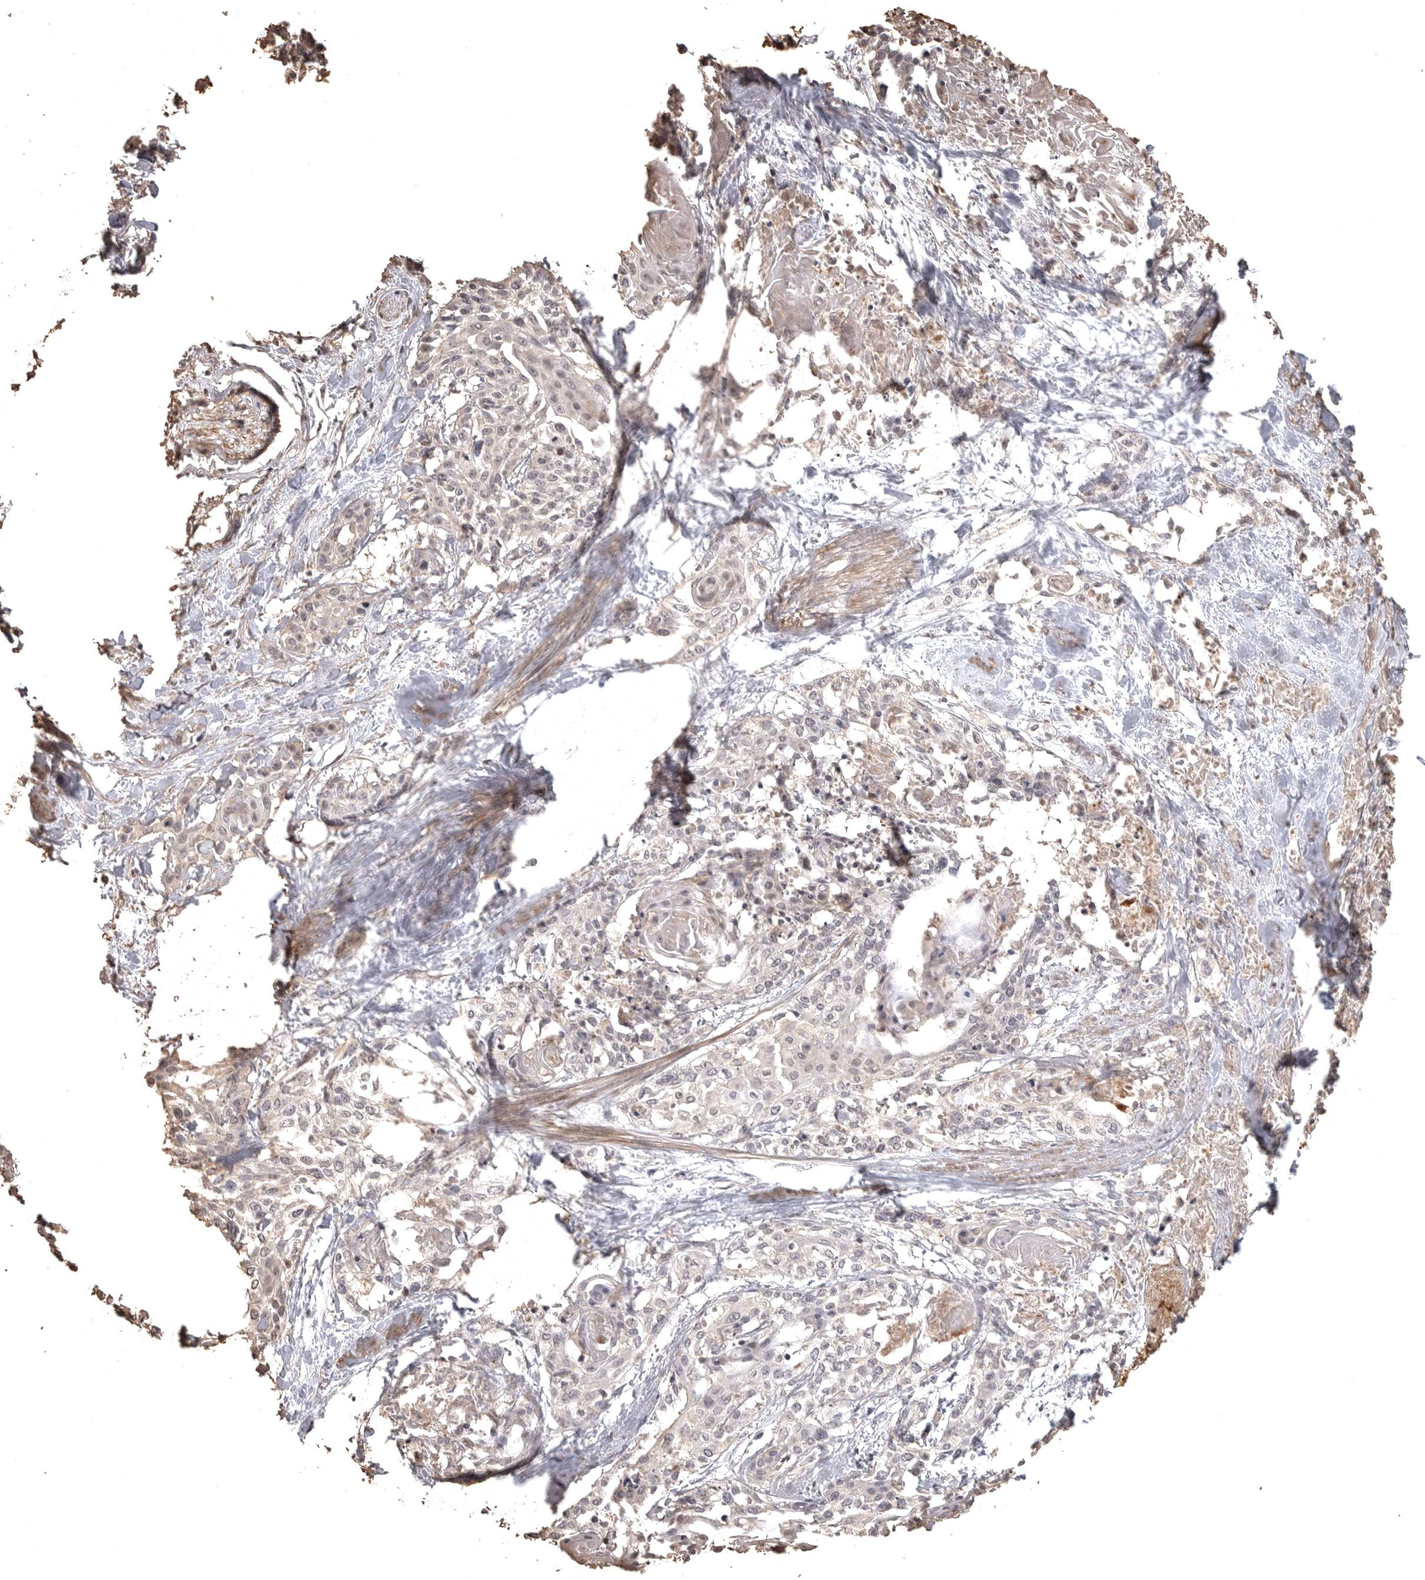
{"staining": {"intensity": "negative", "quantity": "none", "location": "none"}, "tissue": "cervical cancer", "cell_type": "Tumor cells", "image_type": "cancer", "snomed": [{"axis": "morphology", "description": "Squamous cell carcinoma, NOS"}, {"axis": "topography", "description": "Cervix"}], "caption": "Tumor cells show no significant protein expression in cervical cancer.", "gene": "CD300LD", "patient": {"sex": "female", "age": 57}}